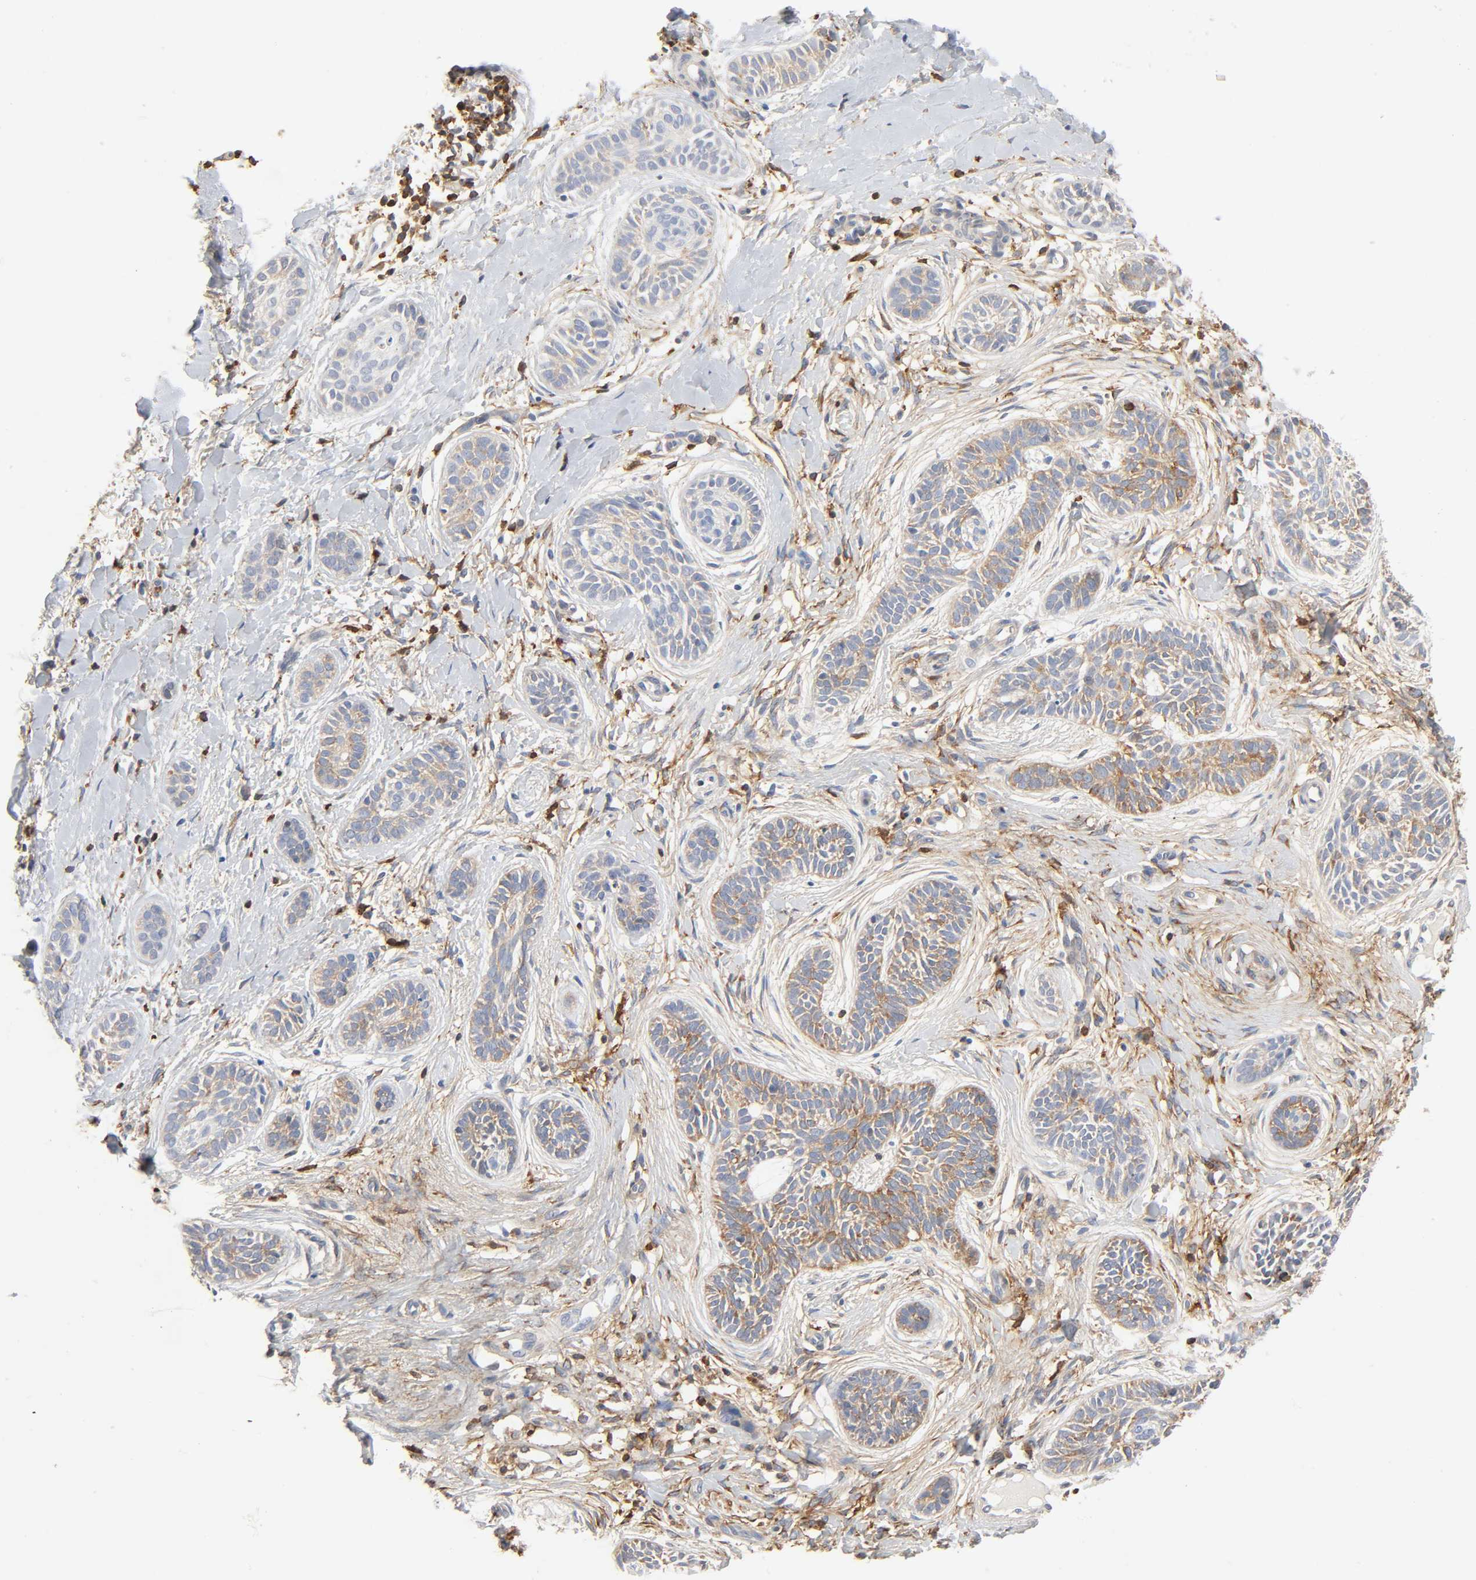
{"staining": {"intensity": "moderate", "quantity": ">75%", "location": "cytoplasmic/membranous"}, "tissue": "skin cancer", "cell_type": "Tumor cells", "image_type": "cancer", "snomed": [{"axis": "morphology", "description": "Normal tissue, NOS"}, {"axis": "morphology", "description": "Basal cell carcinoma"}, {"axis": "topography", "description": "Skin"}], "caption": "This image demonstrates IHC staining of skin cancer, with medium moderate cytoplasmic/membranous positivity in approximately >75% of tumor cells.", "gene": "BIN1", "patient": {"sex": "male", "age": 63}}